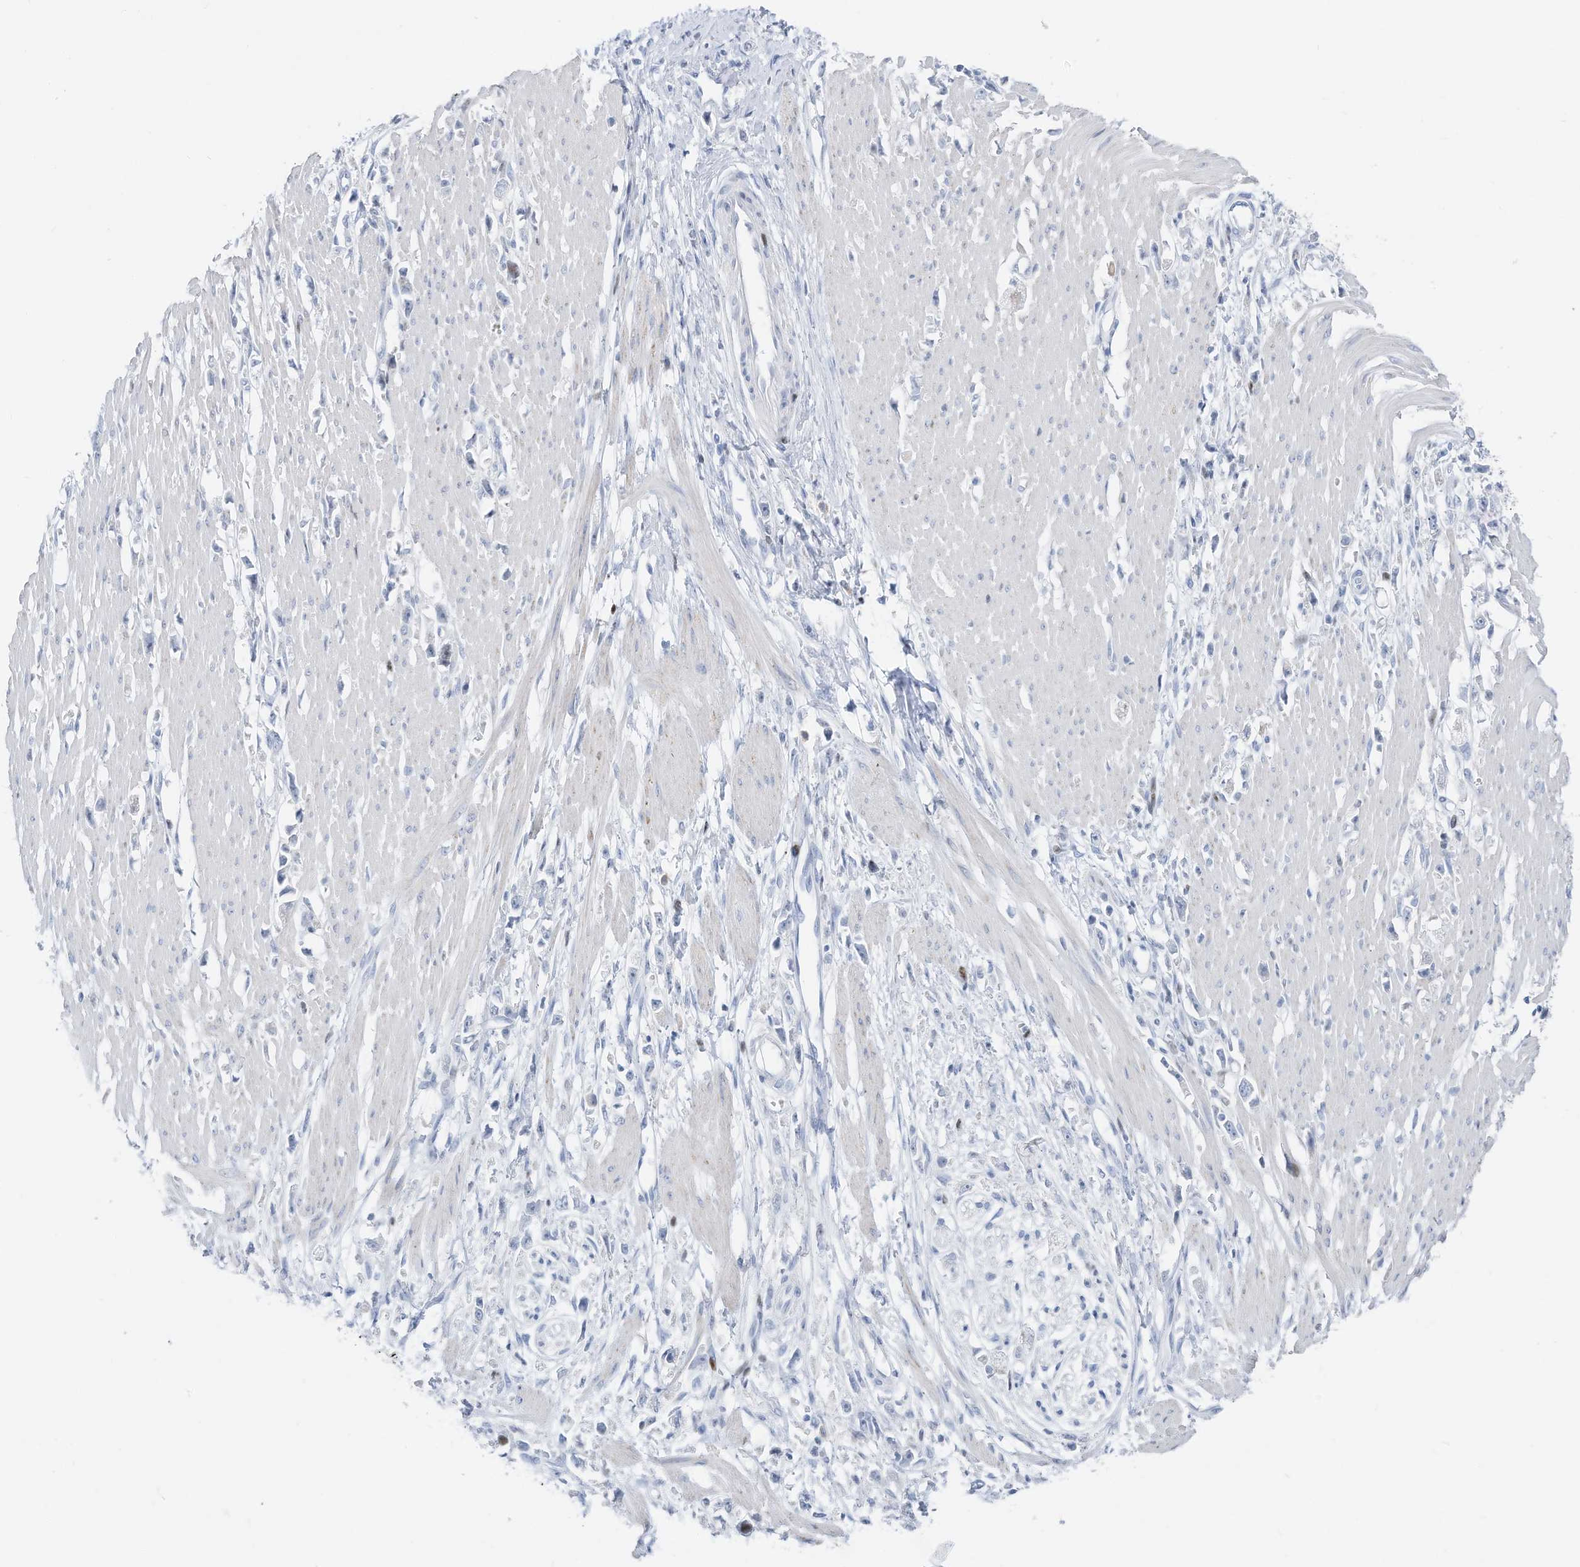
{"staining": {"intensity": "negative", "quantity": "none", "location": "none"}, "tissue": "stomach cancer", "cell_type": "Tumor cells", "image_type": "cancer", "snomed": [{"axis": "morphology", "description": "Adenocarcinoma, NOS"}, {"axis": "topography", "description": "Stomach"}], "caption": "IHC histopathology image of neoplastic tissue: human stomach cancer (adenocarcinoma) stained with DAB shows no significant protein positivity in tumor cells.", "gene": "FRS3", "patient": {"sex": "female", "age": 59}}